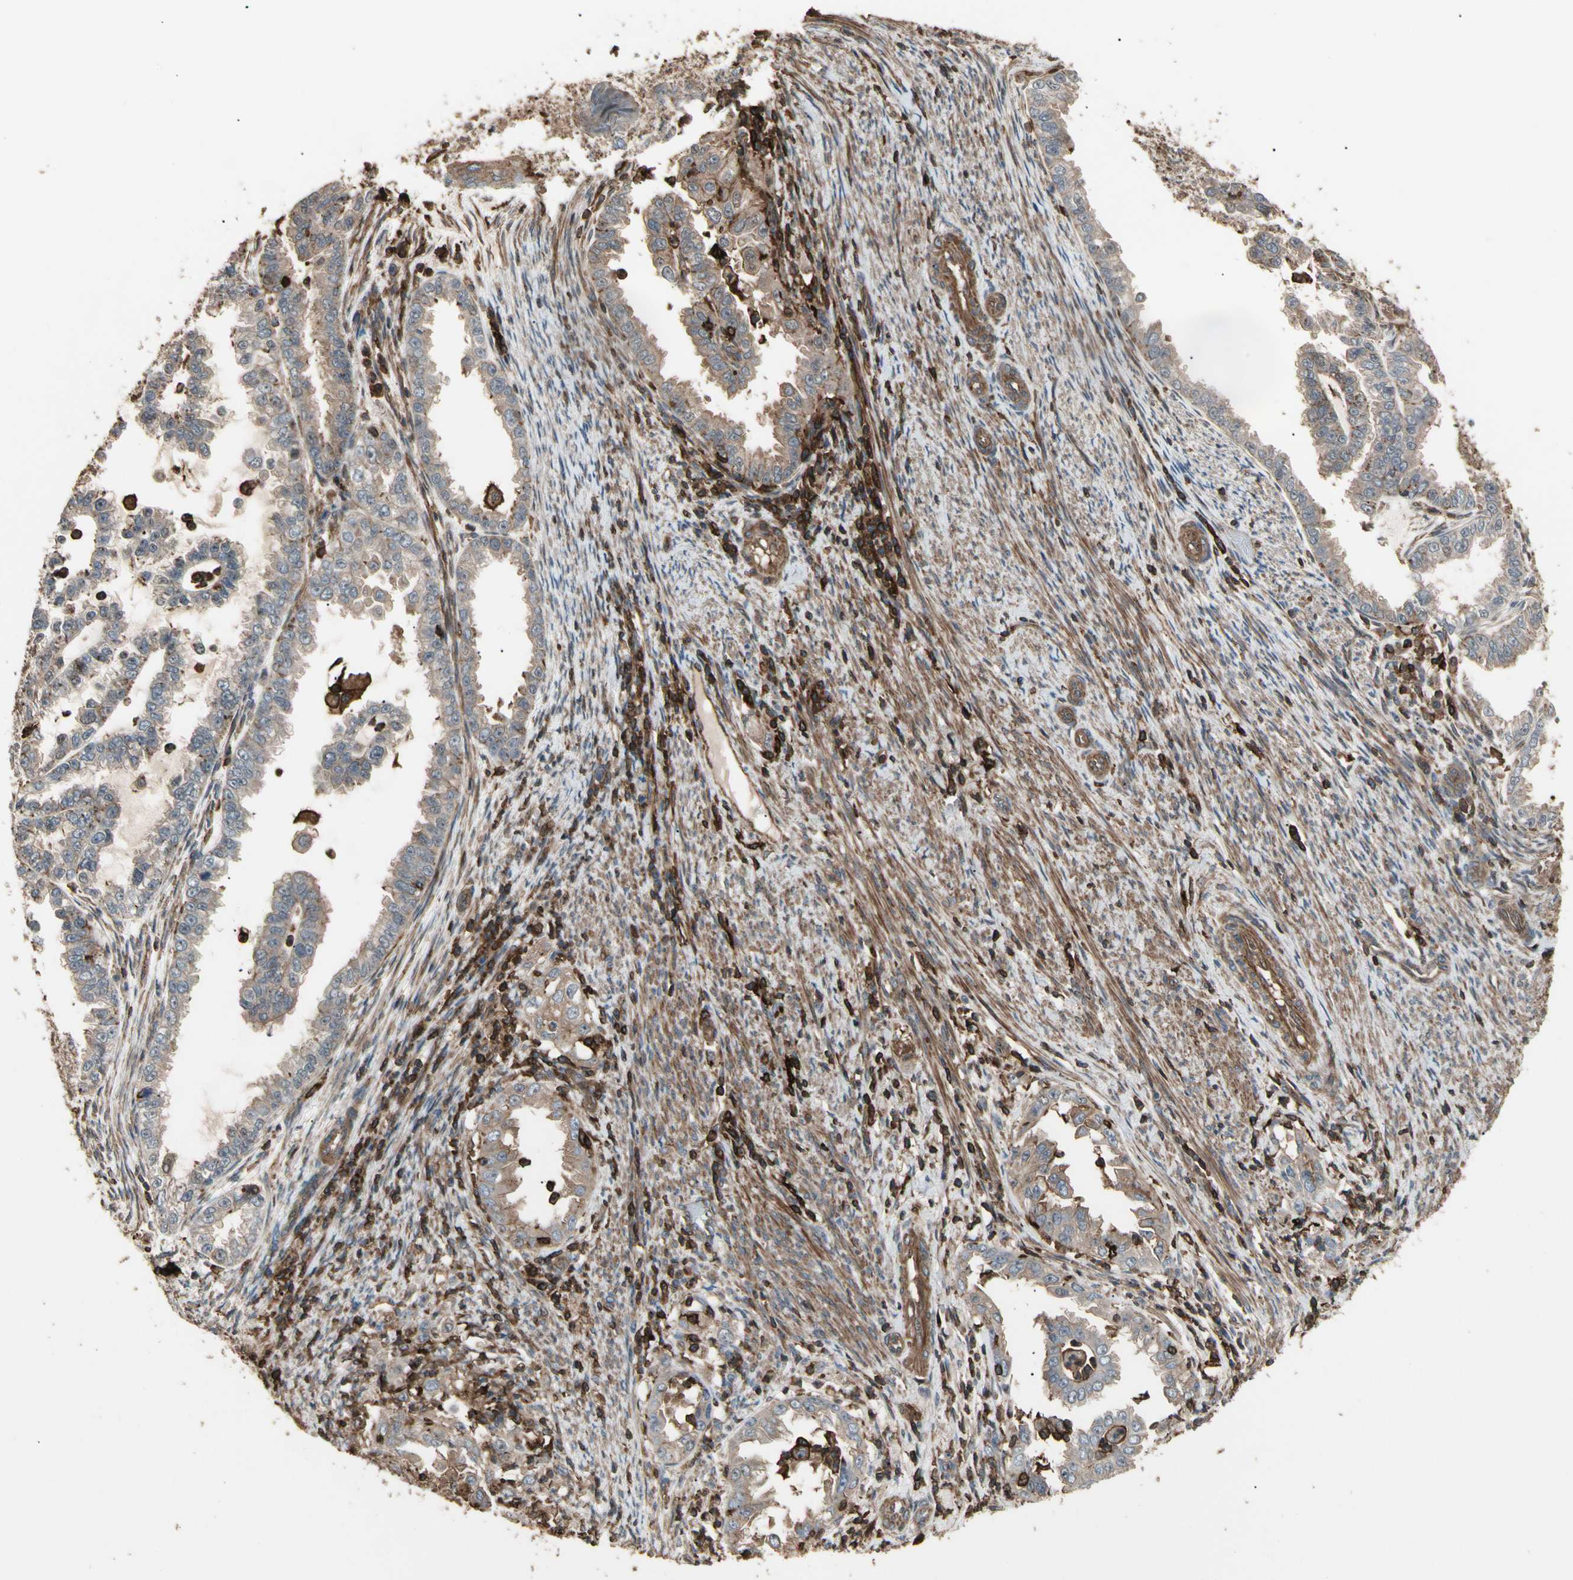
{"staining": {"intensity": "moderate", "quantity": "25%-75%", "location": "cytoplasmic/membranous"}, "tissue": "endometrial cancer", "cell_type": "Tumor cells", "image_type": "cancer", "snomed": [{"axis": "morphology", "description": "Adenocarcinoma, NOS"}, {"axis": "topography", "description": "Endometrium"}], "caption": "Endometrial cancer was stained to show a protein in brown. There is medium levels of moderate cytoplasmic/membranous expression in approximately 25%-75% of tumor cells.", "gene": "MAPK13", "patient": {"sex": "female", "age": 85}}